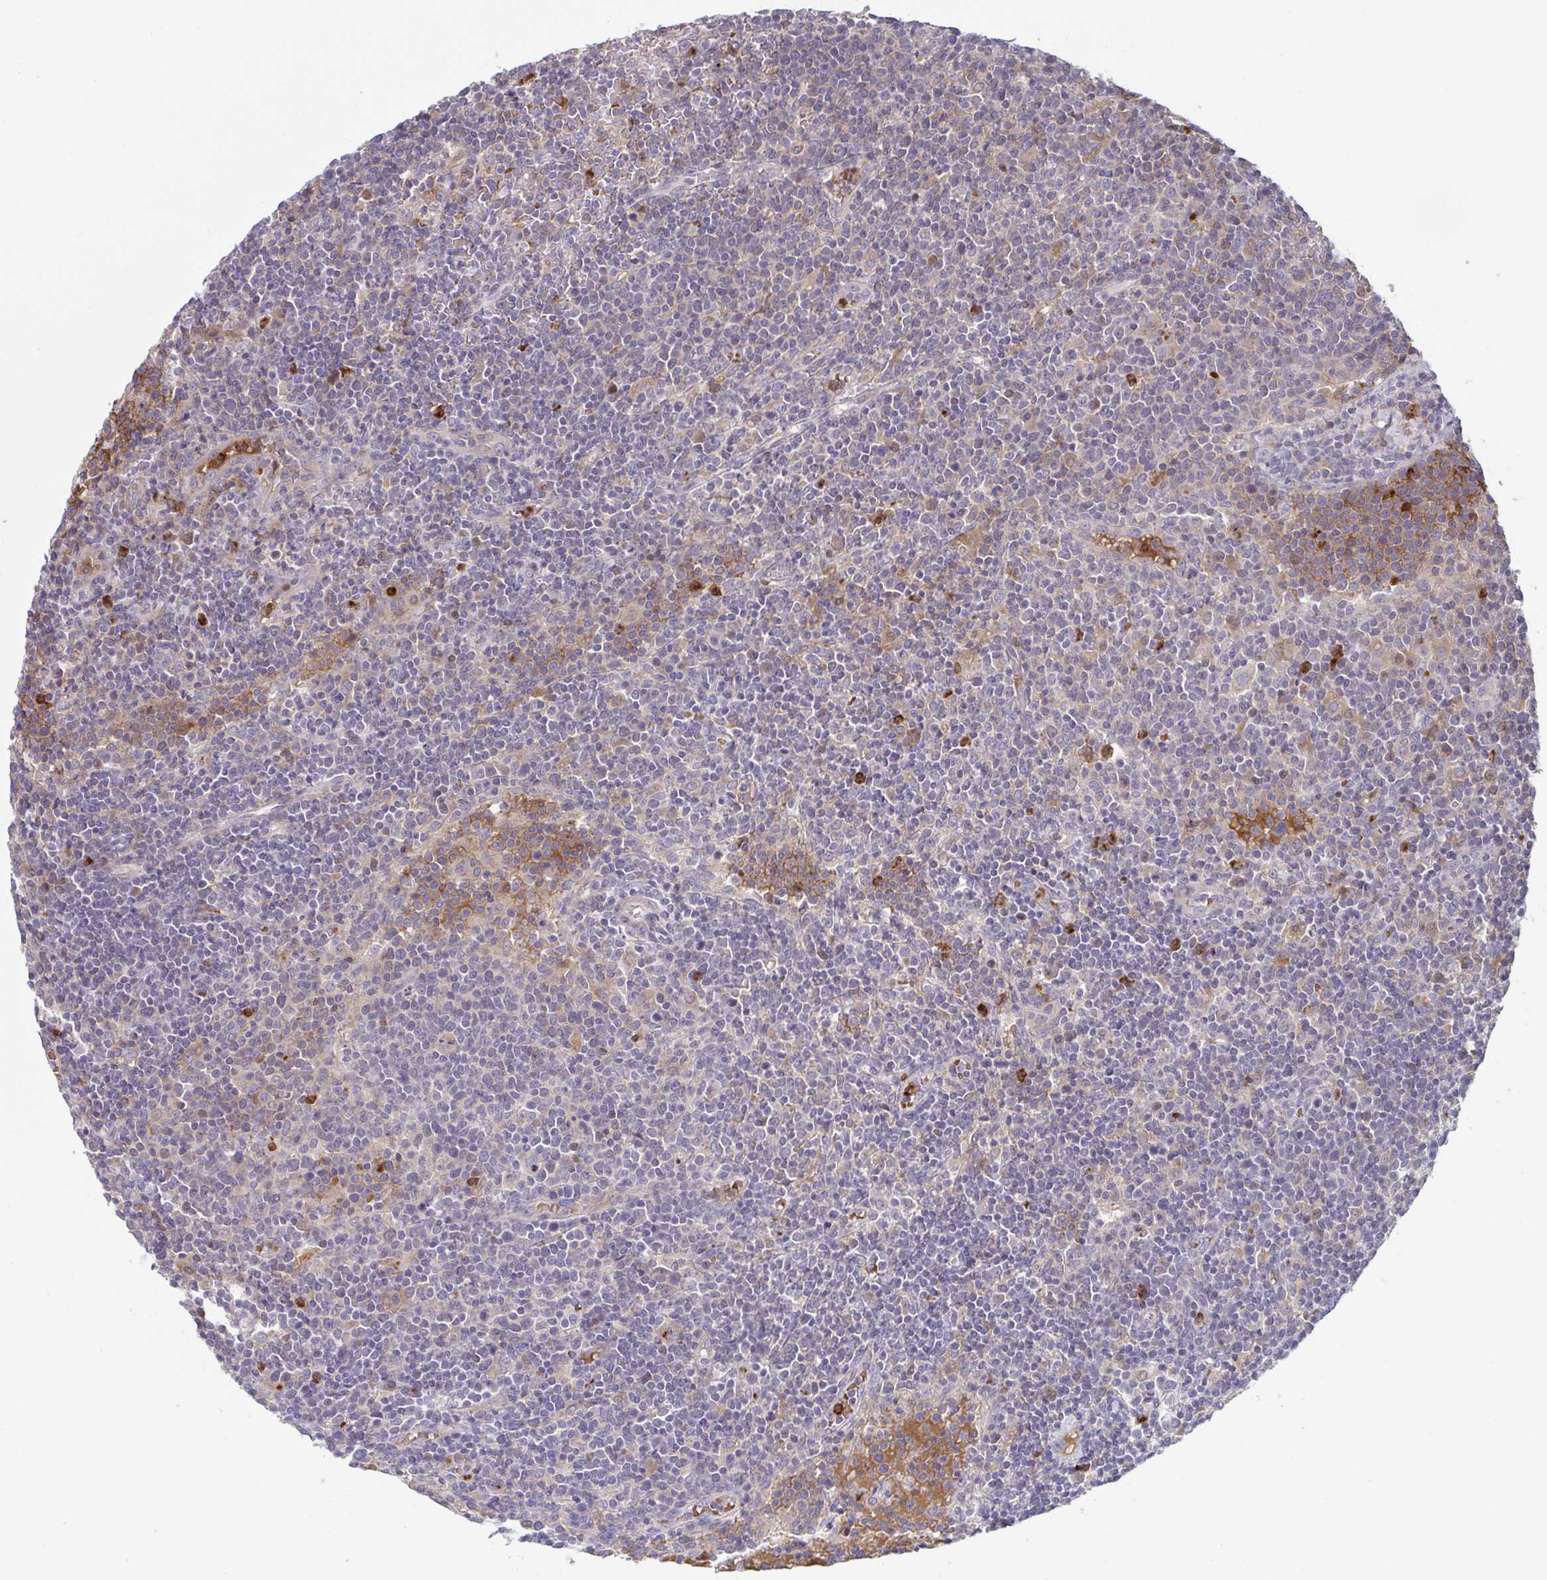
{"staining": {"intensity": "negative", "quantity": "none", "location": "none"}, "tissue": "lymphoma", "cell_type": "Tumor cells", "image_type": "cancer", "snomed": [{"axis": "morphology", "description": "Malignant lymphoma, non-Hodgkin's type, High grade"}, {"axis": "topography", "description": "Lymph node"}], "caption": "An IHC micrograph of malignant lymphoma, non-Hodgkin's type (high-grade) is shown. There is no staining in tumor cells of malignant lymphoma, non-Hodgkin's type (high-grade).", "gene": "IL1R1", "patient": {"sex": "male", "age": 61}}